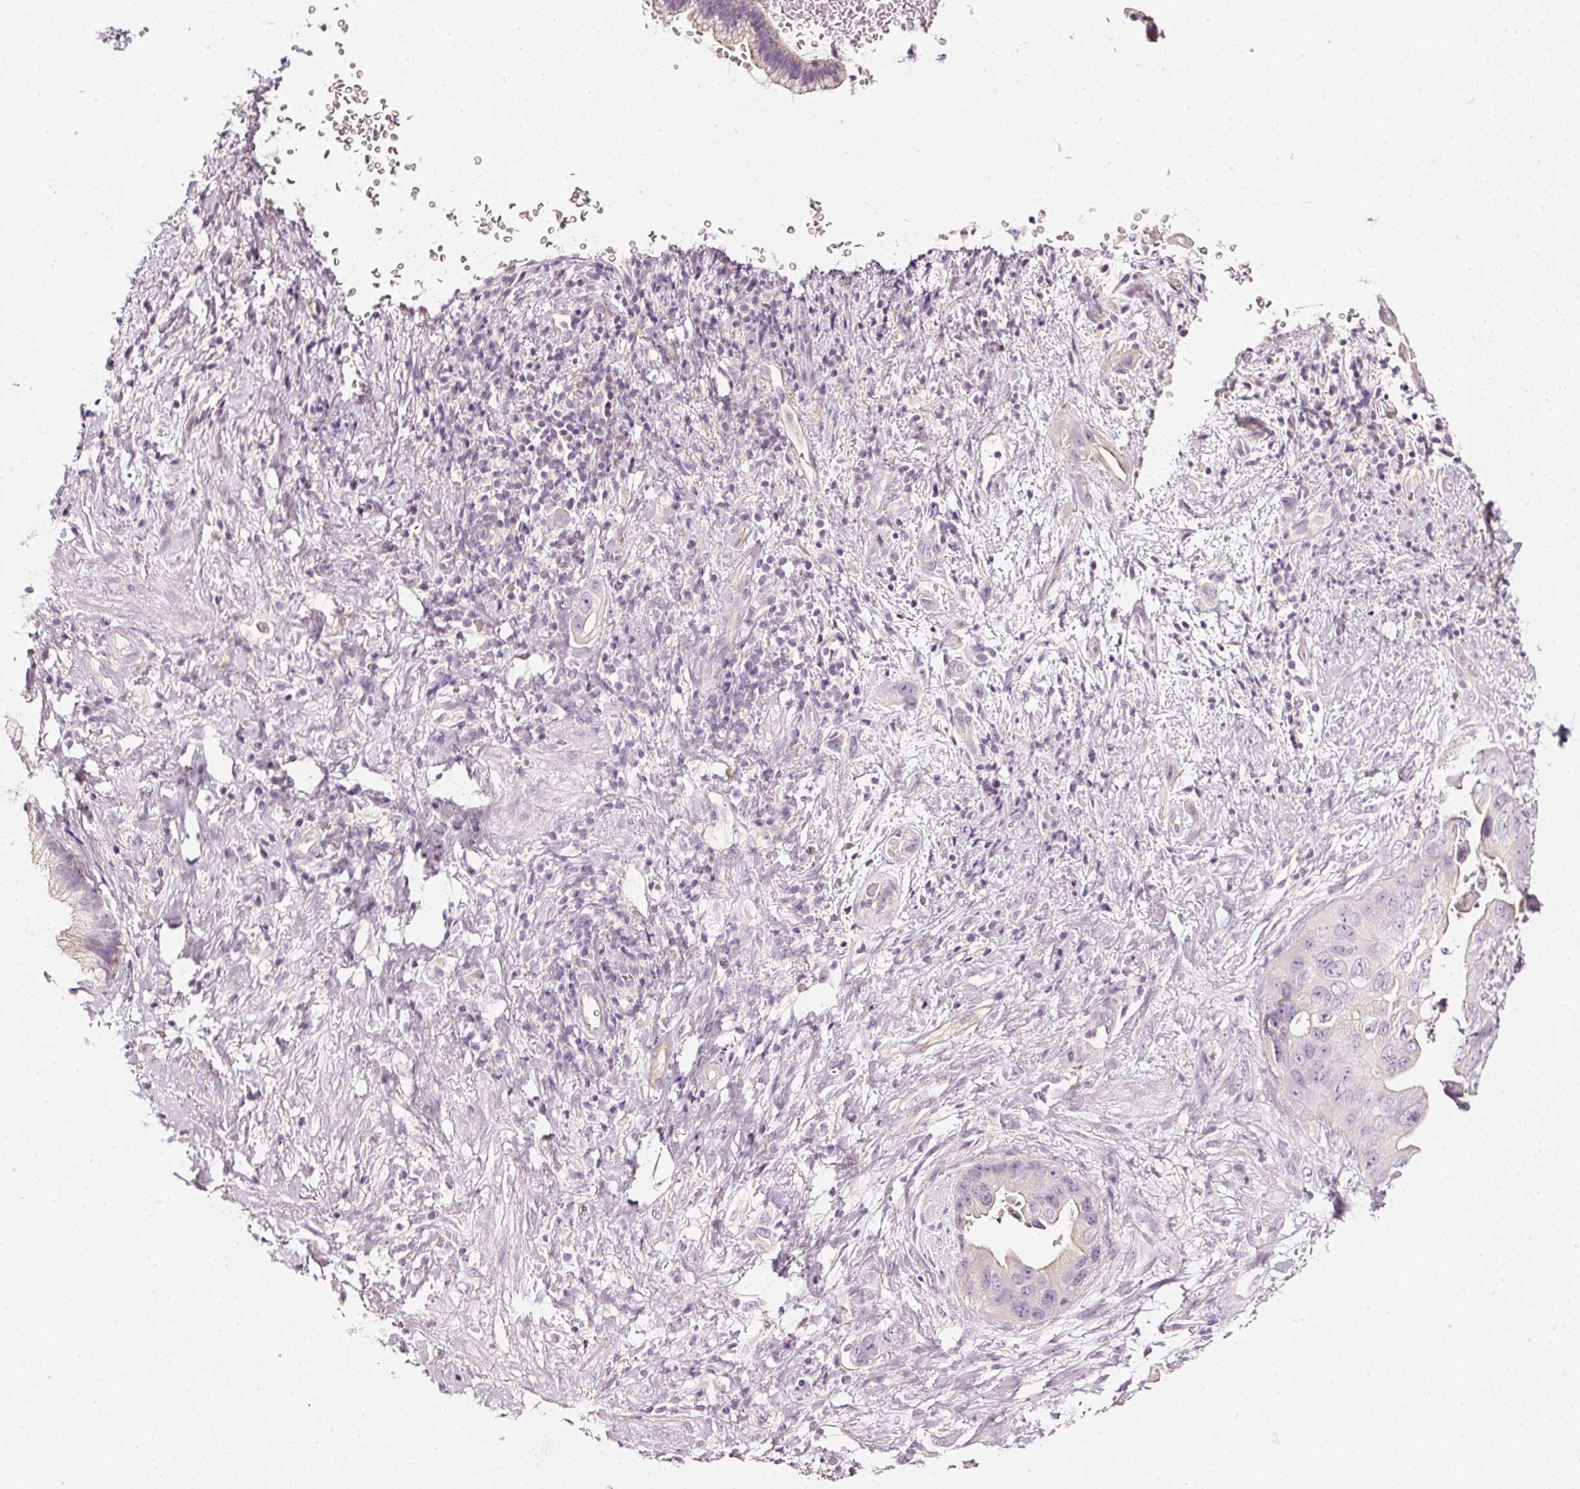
{"staining": {"intensity": "negative", "quantity": "none", "location": "none"}, "tissue": "pancreatic cancer", "cell_type": "Tumor cells", "image_type": "cancer", "snomed": [{"axis": "morphology", "description": "Adenocarcinoma, NOS"}, {"axis": "topography", "description": "Pancreas"}], "caption": "This is an immunohistochemistry image of pancreatic cancer. There is no positivity in tumor cells.", "gene": "CNP", "patient": {"sex": "female", "age": 78}}